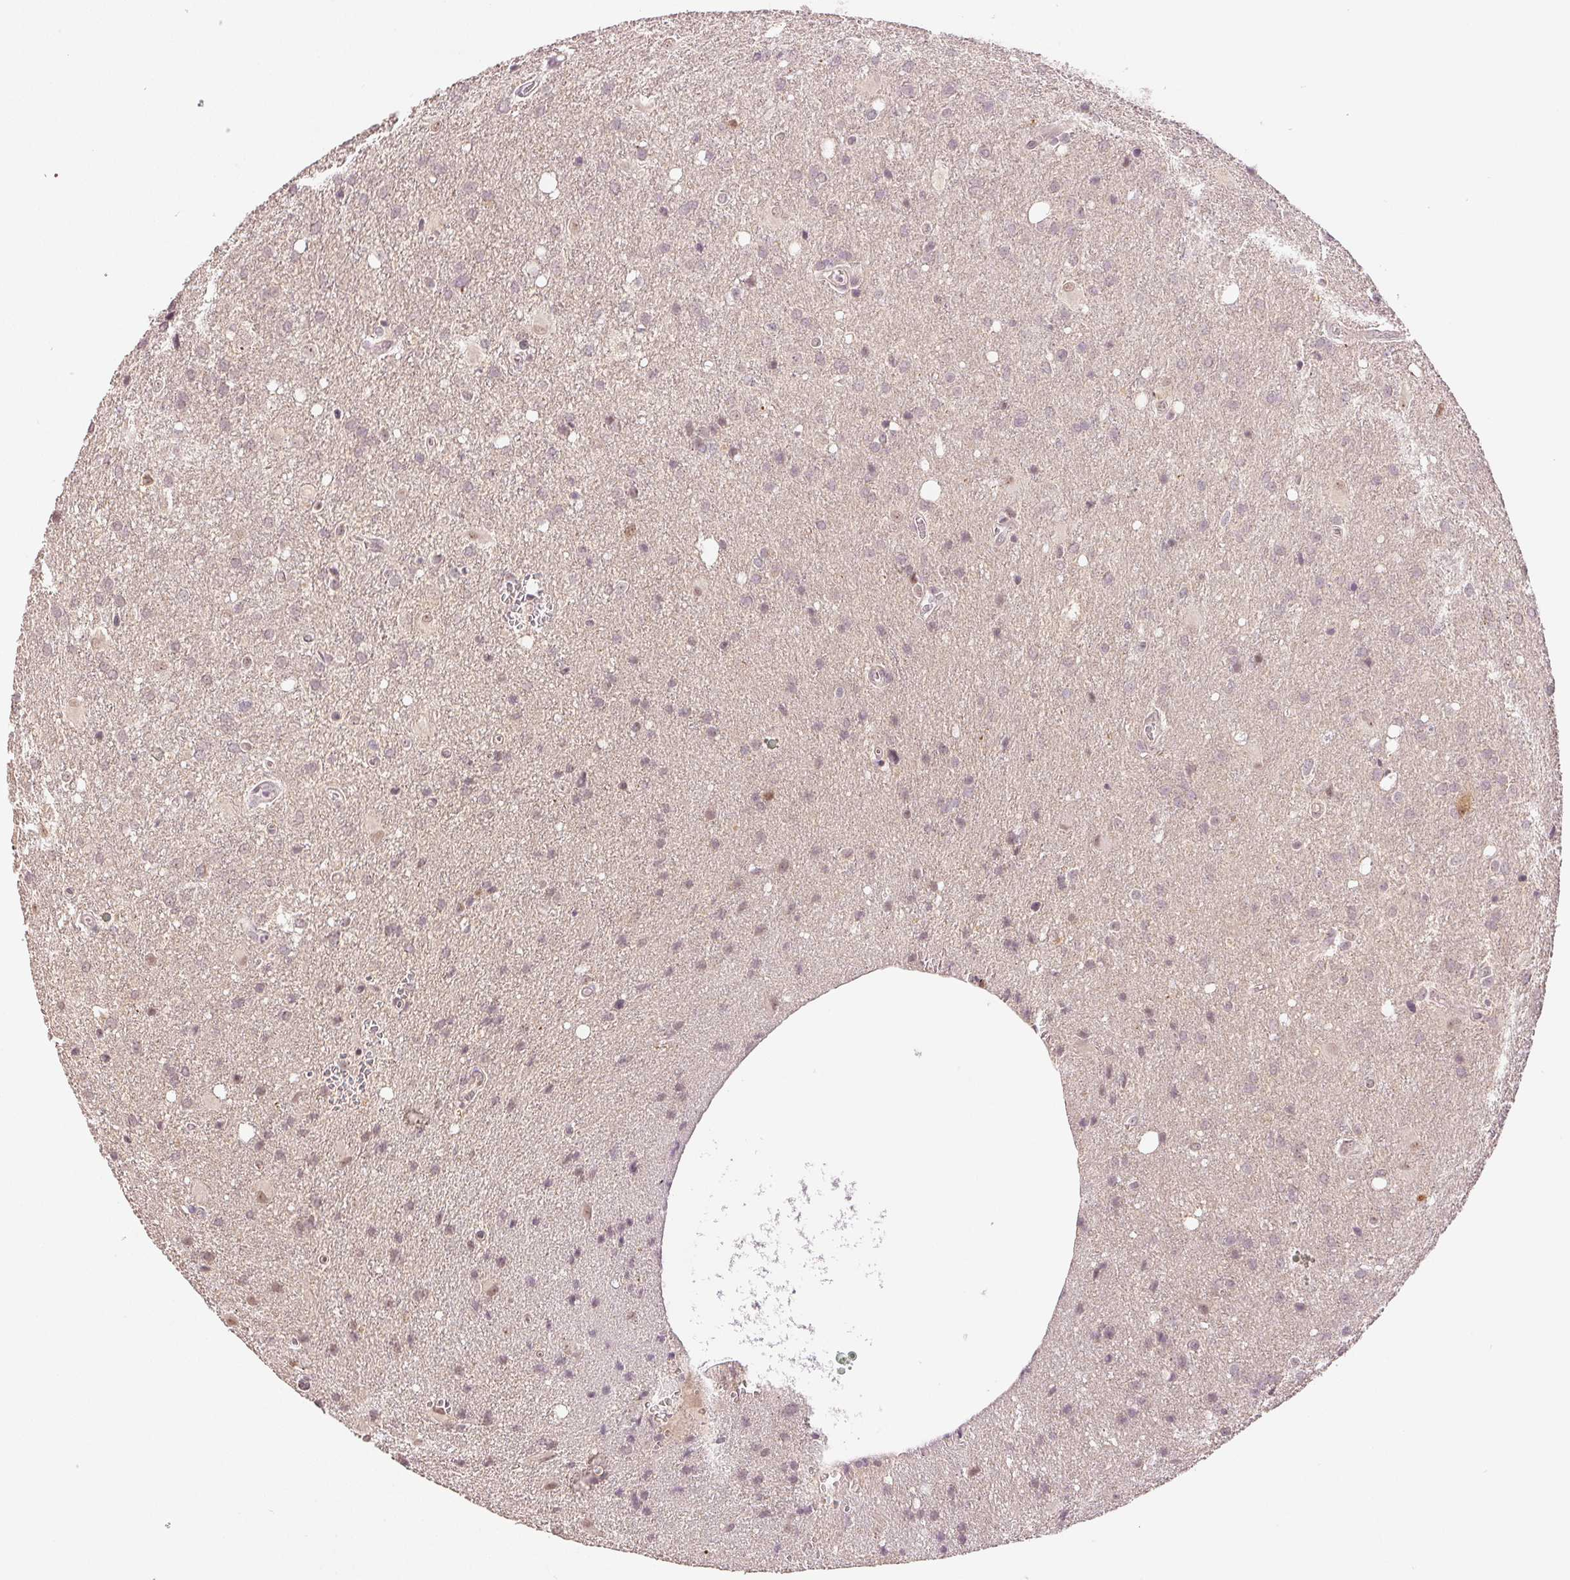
{"staining": {"intensity": "weak", "quantity": "<25%", "location": "nuclear"}, "tissue": "glioma", "cell_type": "Tumor cells", "image_type": "cancer", "snomed": [{"axis": "morphology", "description": "Glioma, malignant, Low grade"}, {"axis": "topography", "description": "Brain"}], "caption": "A high-resolution image shows immunohistochemistry (IHC) staining of glioma, which shows no significant staining in tumor cells. Brightfield microscopy of immunohistochemistry stained with DAB (brown) and hematoxylin (blue), captured at high magnification.", "gene": "PLCB1", "patient": {"sex": "male", "age": 66}}